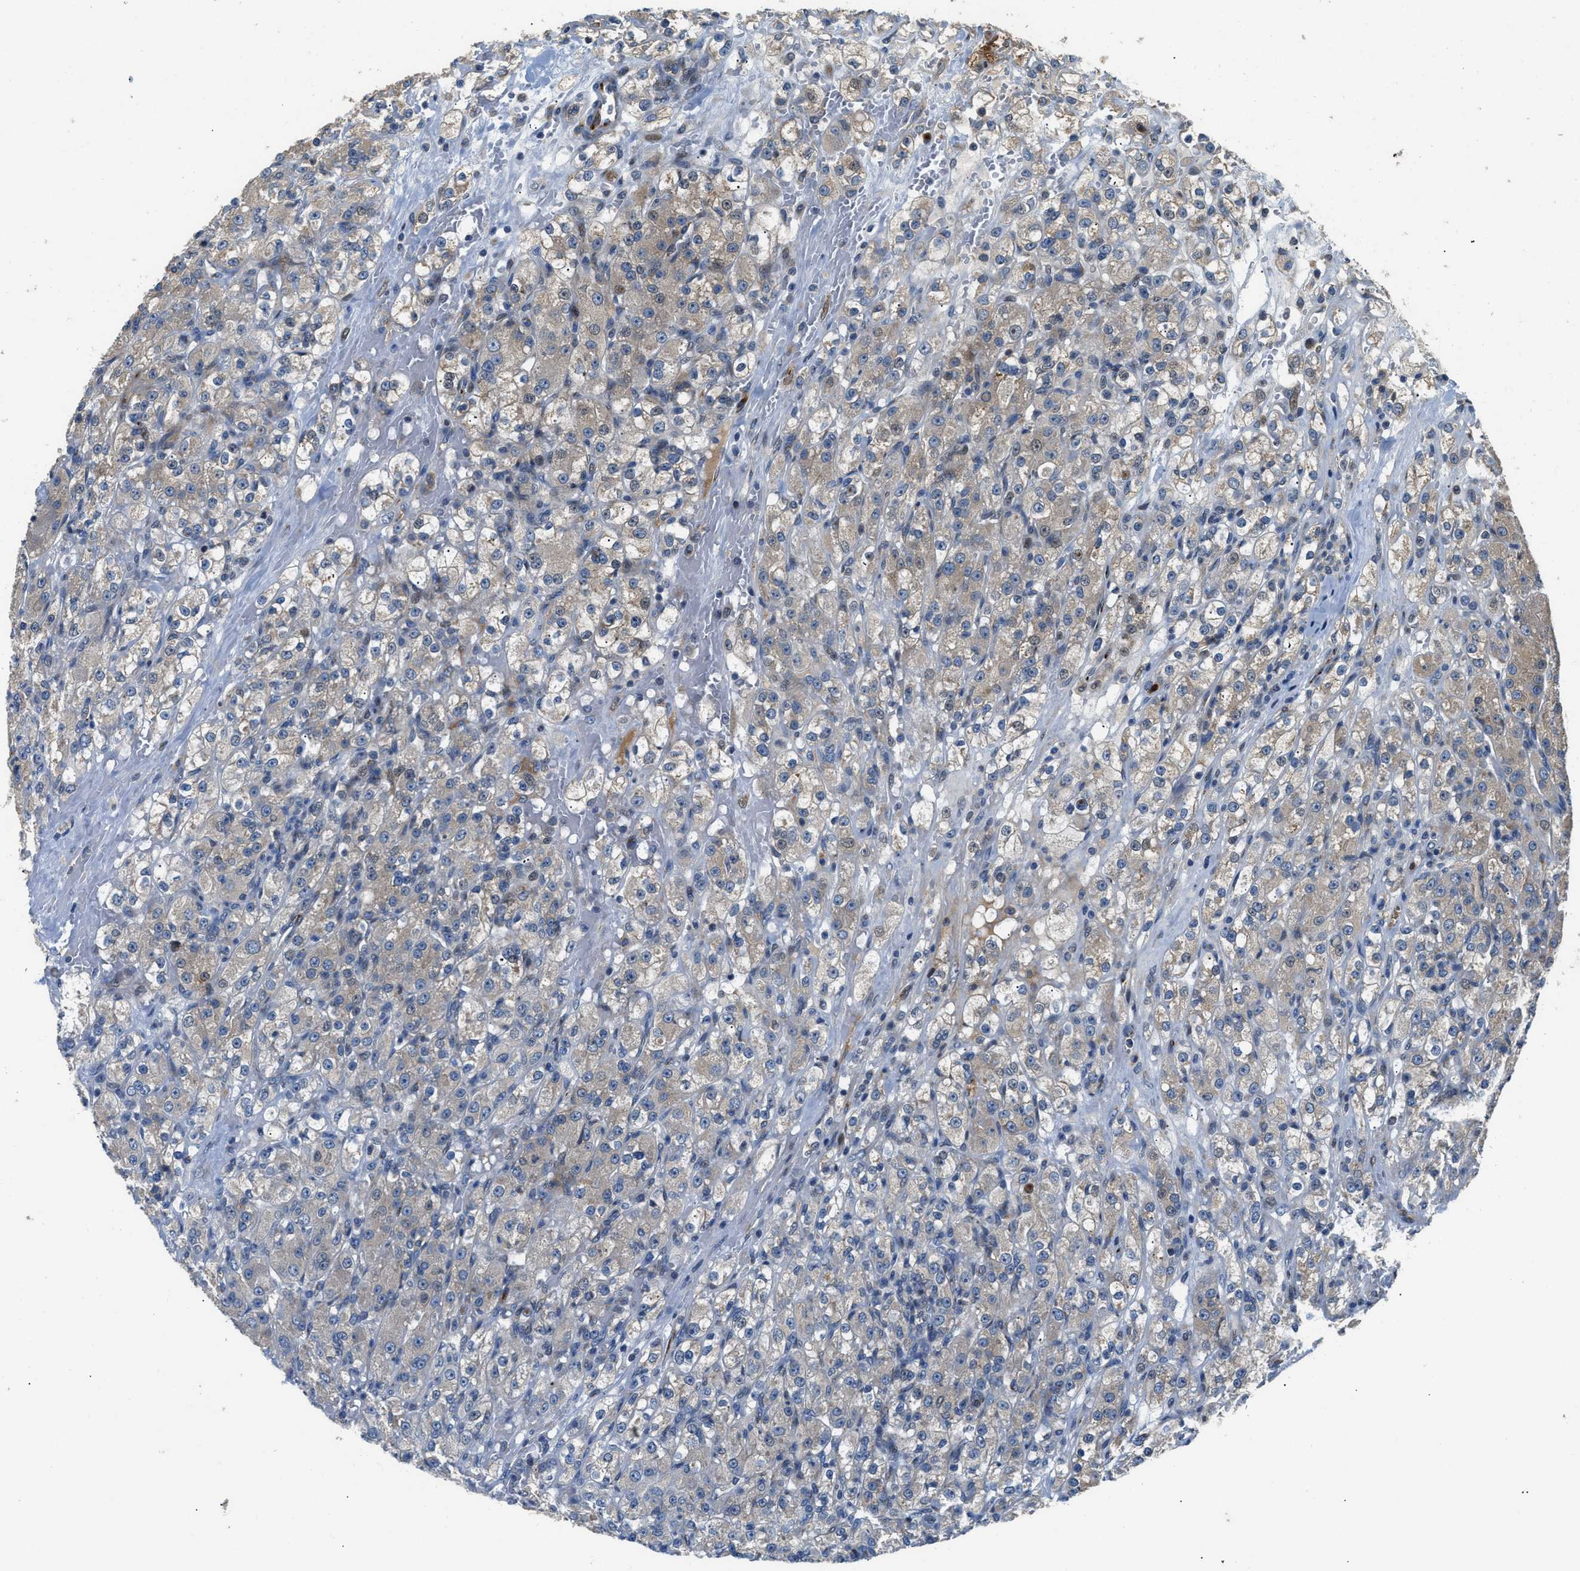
{"staining": {"intensity": "weak", "quantity": "25%-75%", "location": "cytoplasmic/membranous"}, "tissue": "renal cancer", "cell_type": "Tumor cells", "image_type": "cancer", "snomed": [{"axis": "morphology", "description": "Normal tissue, NOS"}, {"axis": "morphology", "description": "Adenocarcinoma, NOS"}, {"axis": "topography", "description": "Kidney"}], "caption": "Renal cancer (adenocarcinoma) stained with DAB immunohistochemistry (IHC) exhibits low levels of weak cytoplasmic/membranous staining in about 25%-75% of tumor cells. Immunohistochemistry (ihc) stains the protein in brown and the nuclei are stained blue.", "gene": "FUT8", "patient": {"sex": "male", "age": 61}}